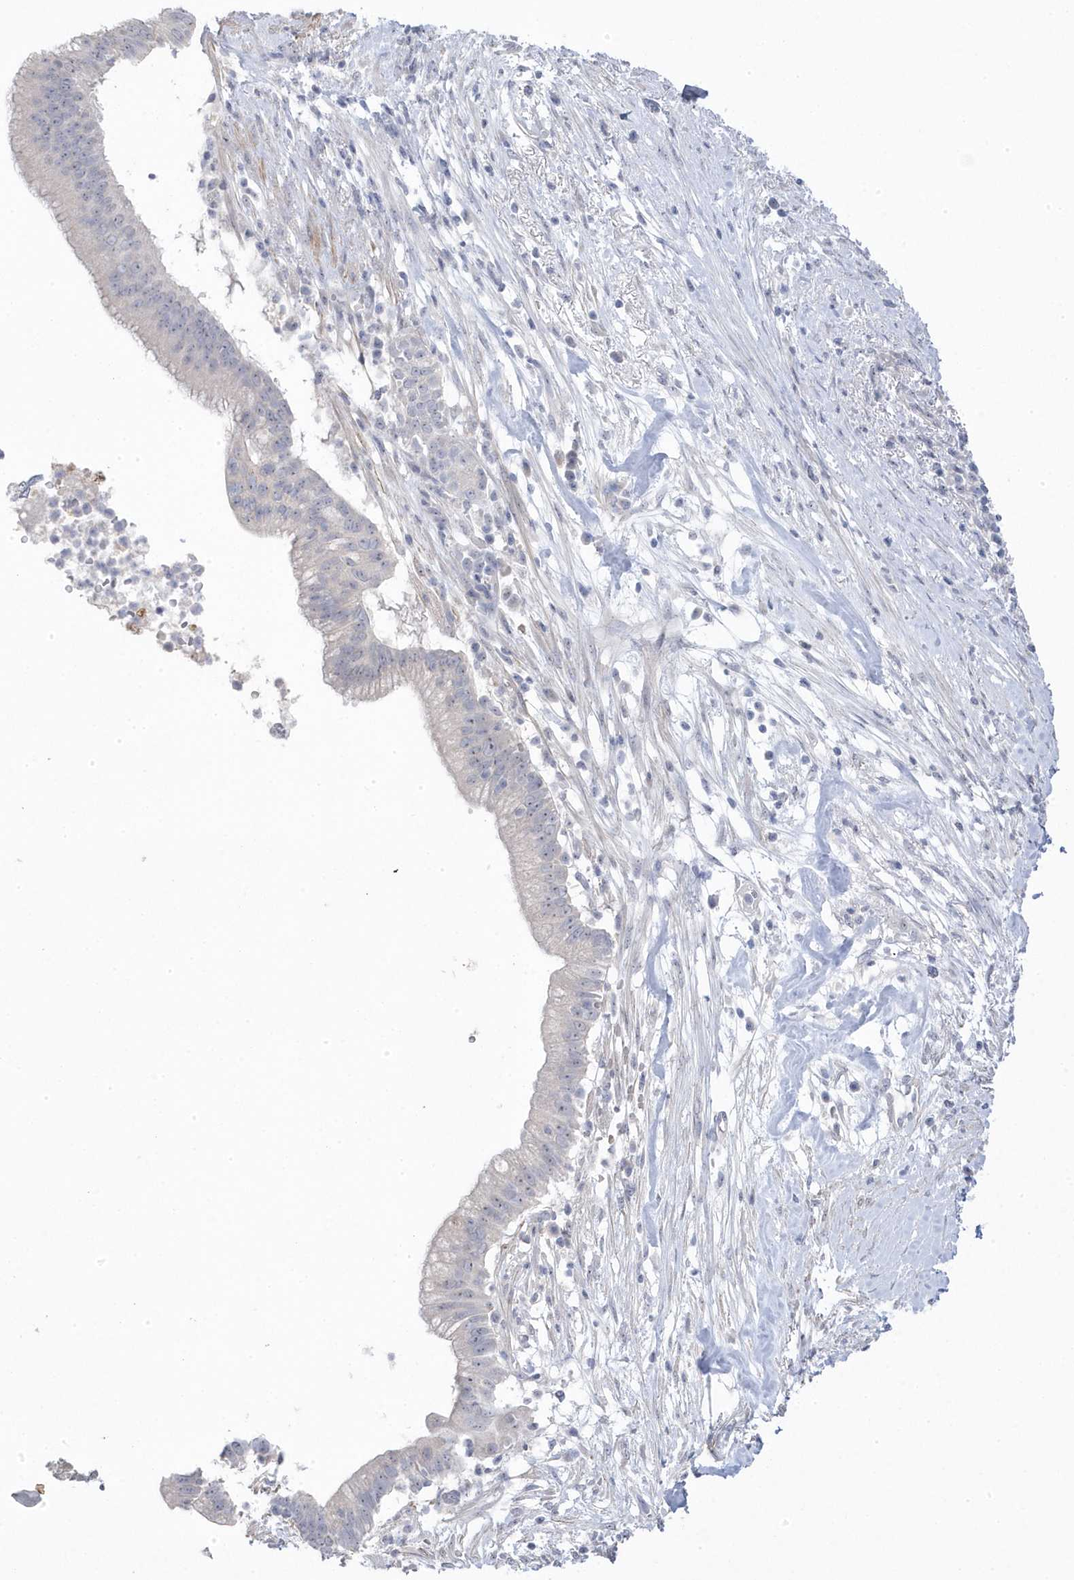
{"staining": {"intensity": "negative", "quantity": "none", "location": "none"}, "tissue": "pancreatic cancer", "cell_type": "Tumor cells", "image_type": "cancer", "snomed": [{"axis": "morphology", "description": "Adenocarcinoma, NOS"}, {"axis": "topography", "description": "Pancreas"}], "caption": "Protein analysis of adenocarcinoma (pancreatic) reveals no significant staining in tumor cells. (DAB (3,3'-diaminobenzidine) IHC with hematoxylin counter stain).", "gene": "GTPBP6", "patient": {"sex": "male", "age": 68}}